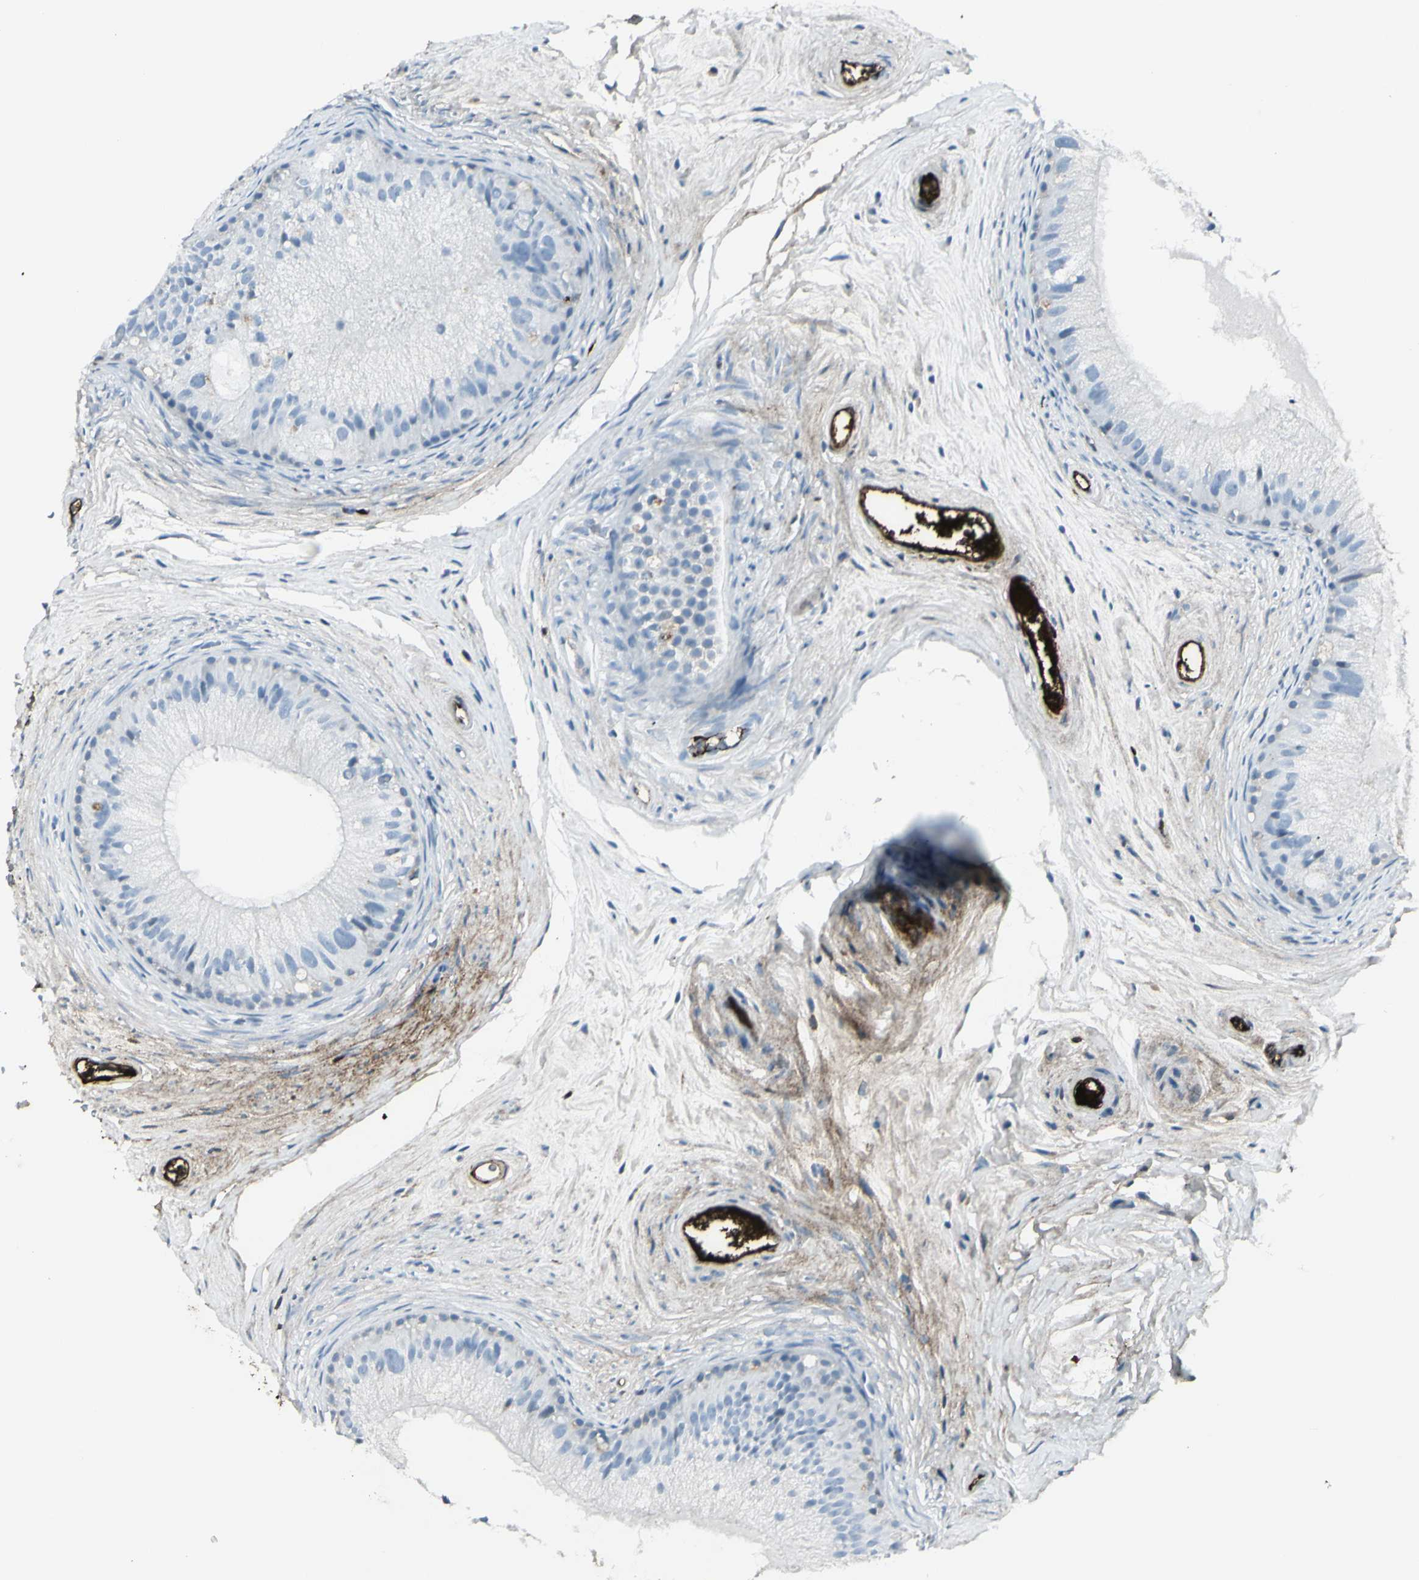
{"staining": {"intensity": "negative", "quantity": "none", "location": "none"}, "tissue": "epididymis", "cell_type": "Glandular cells", "image_type": "normal", "snomed": [{"axis": "morphology", "description": "Normal tissue, NOS"}, {"axis": "topography", "description": "Epididymis"}], "caption": "Immunohistochemistry micrograph of unremarkable epididymis: human epididymis stained with DAB (3,3'-diaminobenzidine) demonstrates no significant protein expression in glandular cells. (DAB (3,3'-diaminobenzidine) immunohistochemistry, high magnification).", "gene": "IGHG1", "patient": {"sex": "male", "age": 56}}